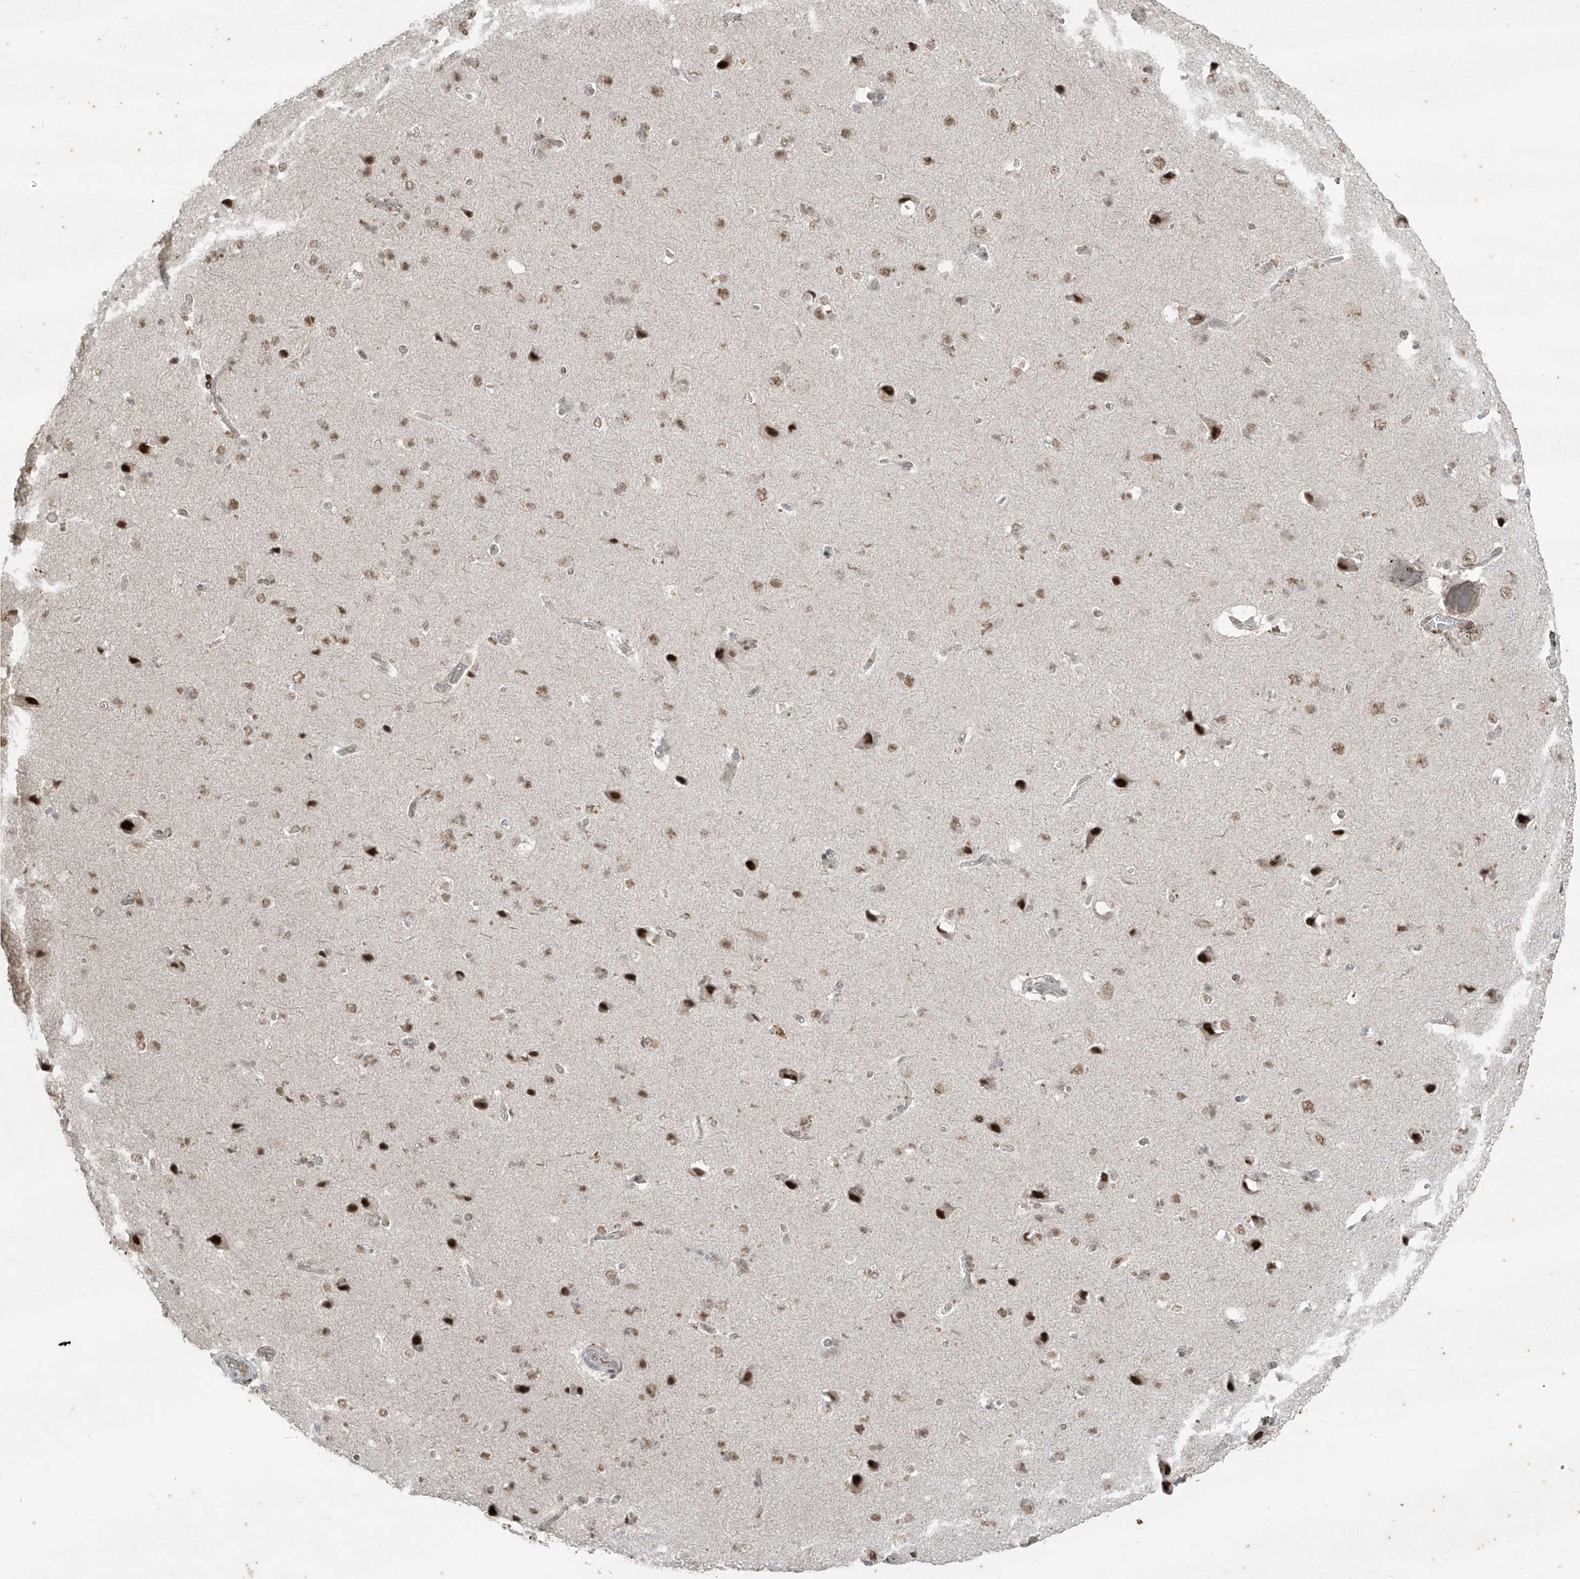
{"staining": {"intensity": "weak", "quantity": "25%-75%", "location": "nuclear"}, "tissue": "cerebral cortex", "cell_type": "Endothelial cells", "image_type": "normal", "snomed": [{"axis": "morphology", "description": "Normal tissue, NOS"}, {"axis": "topography", "description": "Cerebral cortex"}], "caption": "Unremarkable cerebral cortex was stained to show a protein in brown. There is low levels of weak nuclear positivity in about 25%-75% of endothelial cells. The staining was performed using DAB (3,3'-diaminobenzidine) to visualize the protein expression in brown, while the nuclei were stained in blue with hematoxylin (Magnification: 20x).", "gene": "ZNF354B", "patient": {"sex": "male", "age": 62}}